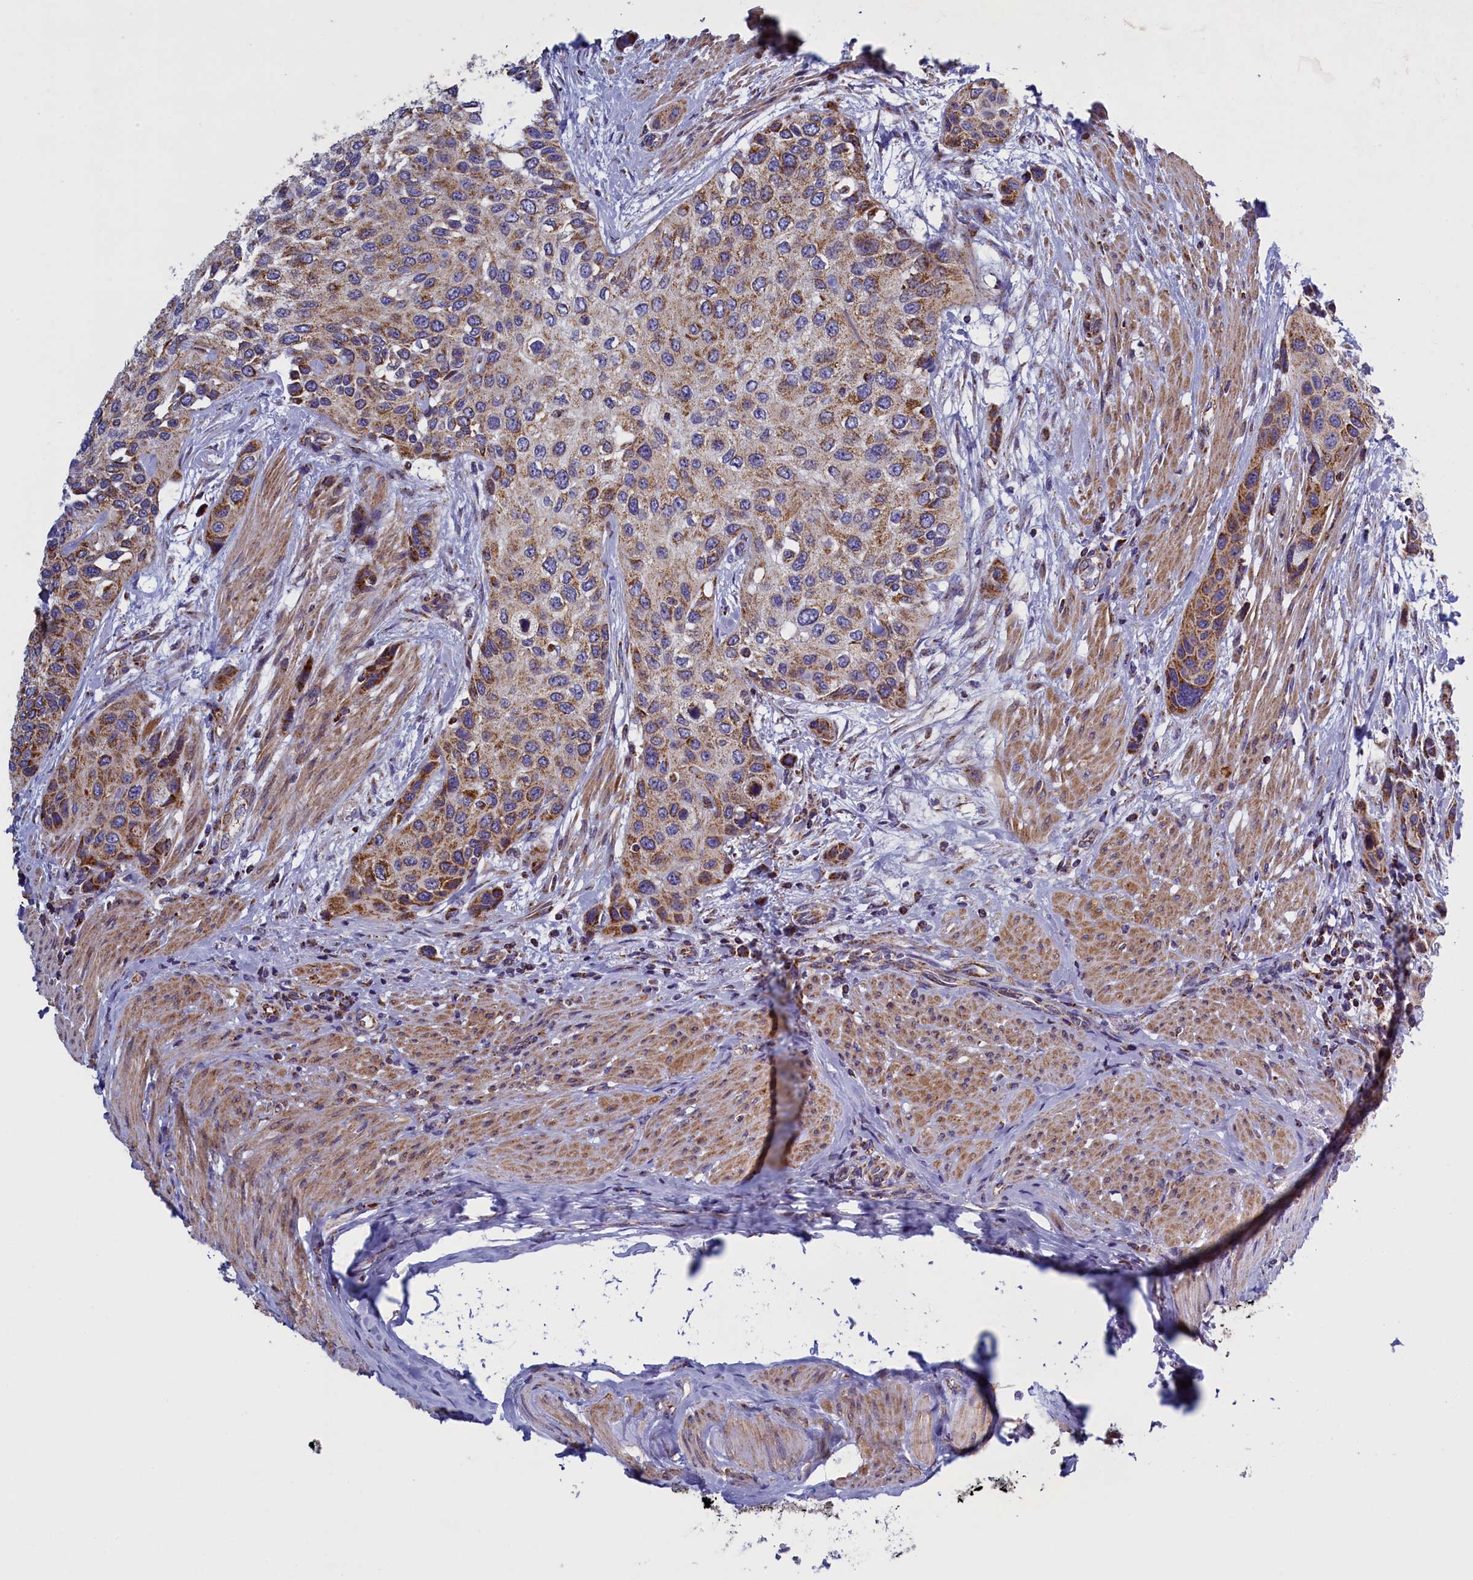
{"staining": {"intensity": "moderate", "quantity": ">75%", "location": "cytoplasmic/membranous"}, "tissue": "urothelial cancer", "cell_type": "Tumor cells", "image_type": "cancer", "snomed": [{"axis": "morphology", "description": "Normal tissue, NOS"}, {"axis": "morphology", "description": "Urothelial carcinoma, High grade"}, {"axis": "topography", "description": "Vascular tissue"}, {"axis": "topography", "description": "Urinary bladder"}], "caption": "This photomicrograph displays urothelial cancer stained with immunohistochemistry (IHC) to label a protein in brown. The cytoplasmic/membranous of tumor cells show moderate positivity for the protein. Nuclei are counter-stained blue.", "gene": "IFT122", "patient": {"sex": "female", "age": 56}}